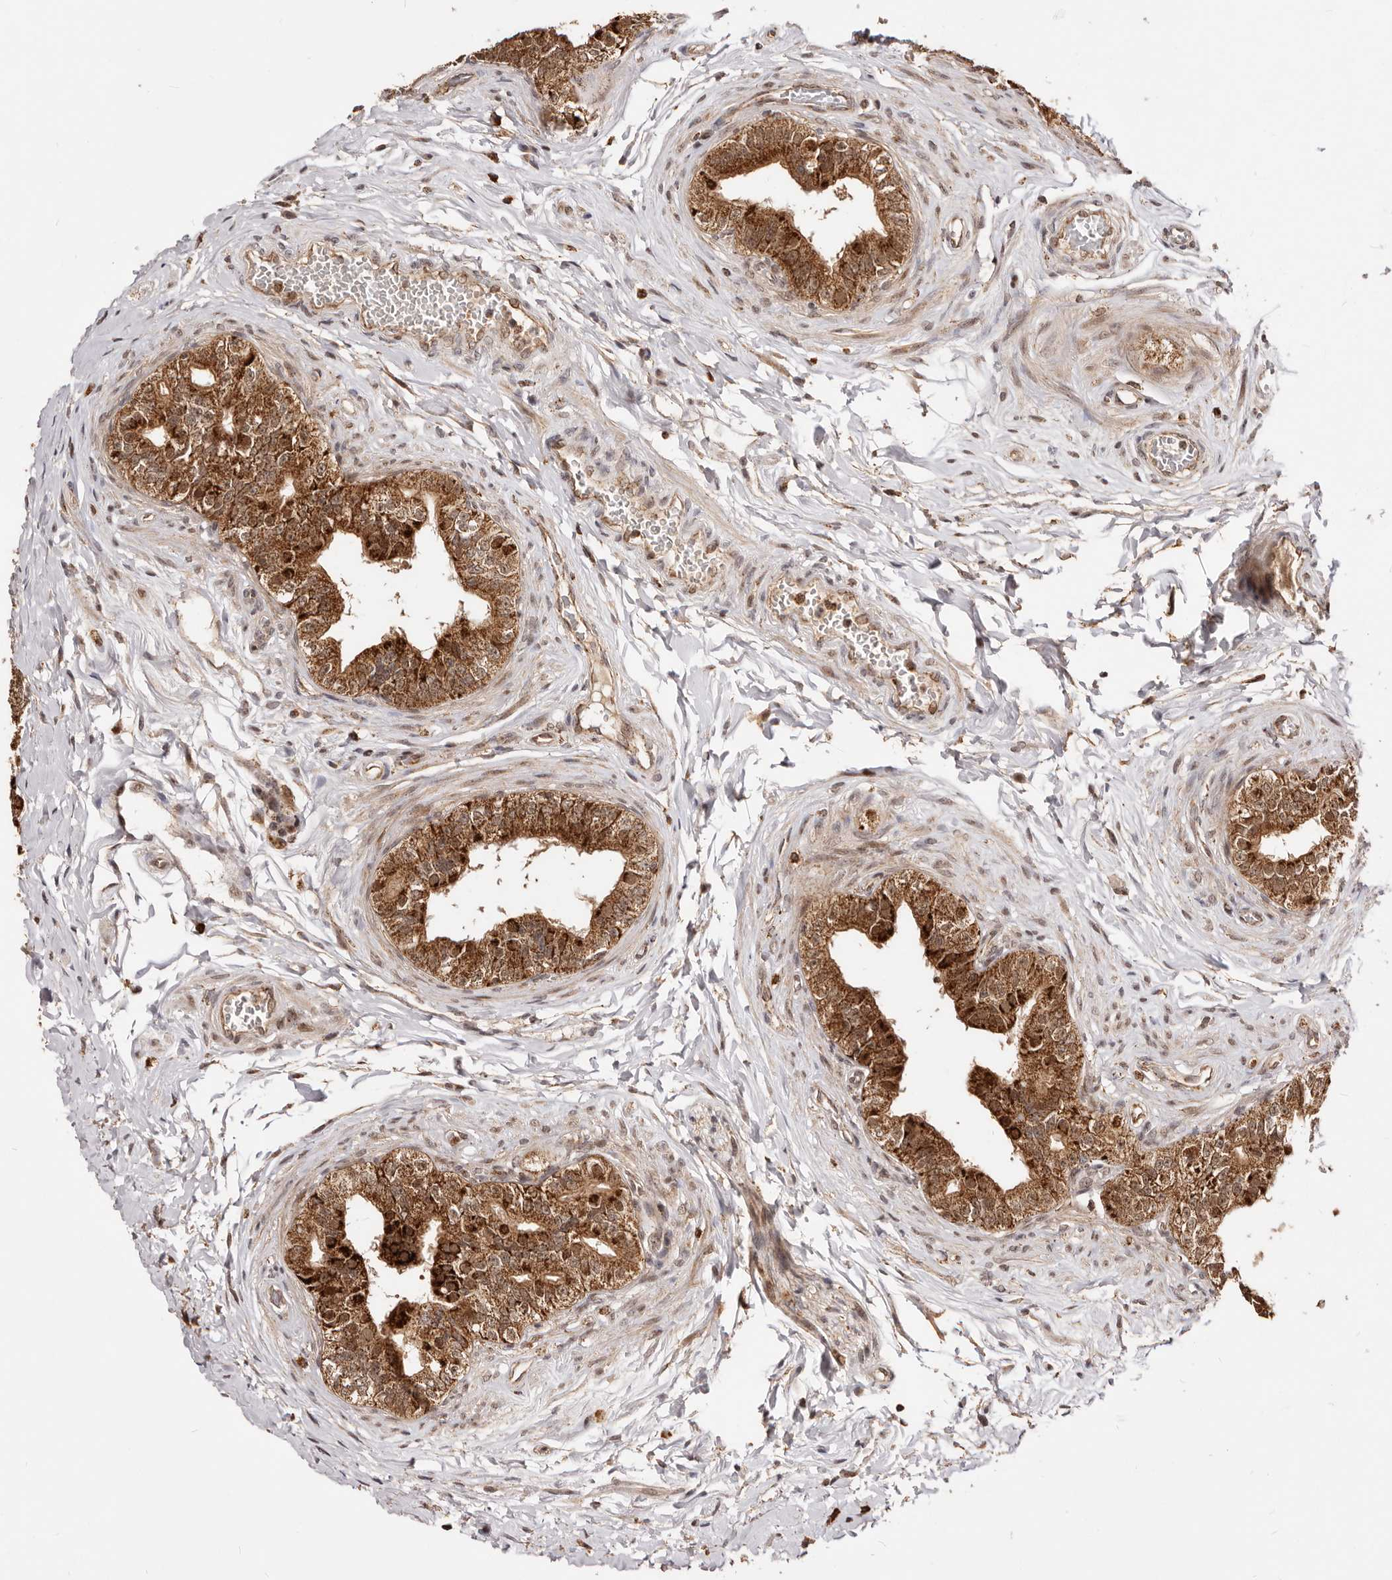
{"staining": {"intensity": "strong", "quantity": ">75%", "location": "cytoplasmic/membranous,nuclear"}, "tissue": "epididymis", "cell_type": "Glandular cells", "image_type": "normal", "snomed": [{"axis": "morphology", "description": "Normal tissue, NOS"}, {"axis": "topography", "description": "Testis"}, {"axis": "topography", "description": "Epididymis"}], "caption": "DAB (3,3'-diaminobenzidine) immunohistochemical staining of normal epididymis demonstrates strong cytoplasmic/membranous,nuclear protein expression in approximately >75% of glandular cells. (DAB IHC, brown staining for protein, blue staining for nuclei).", "gene": "SEC14L1", "patient": {"sex": "male", "age": 36}}